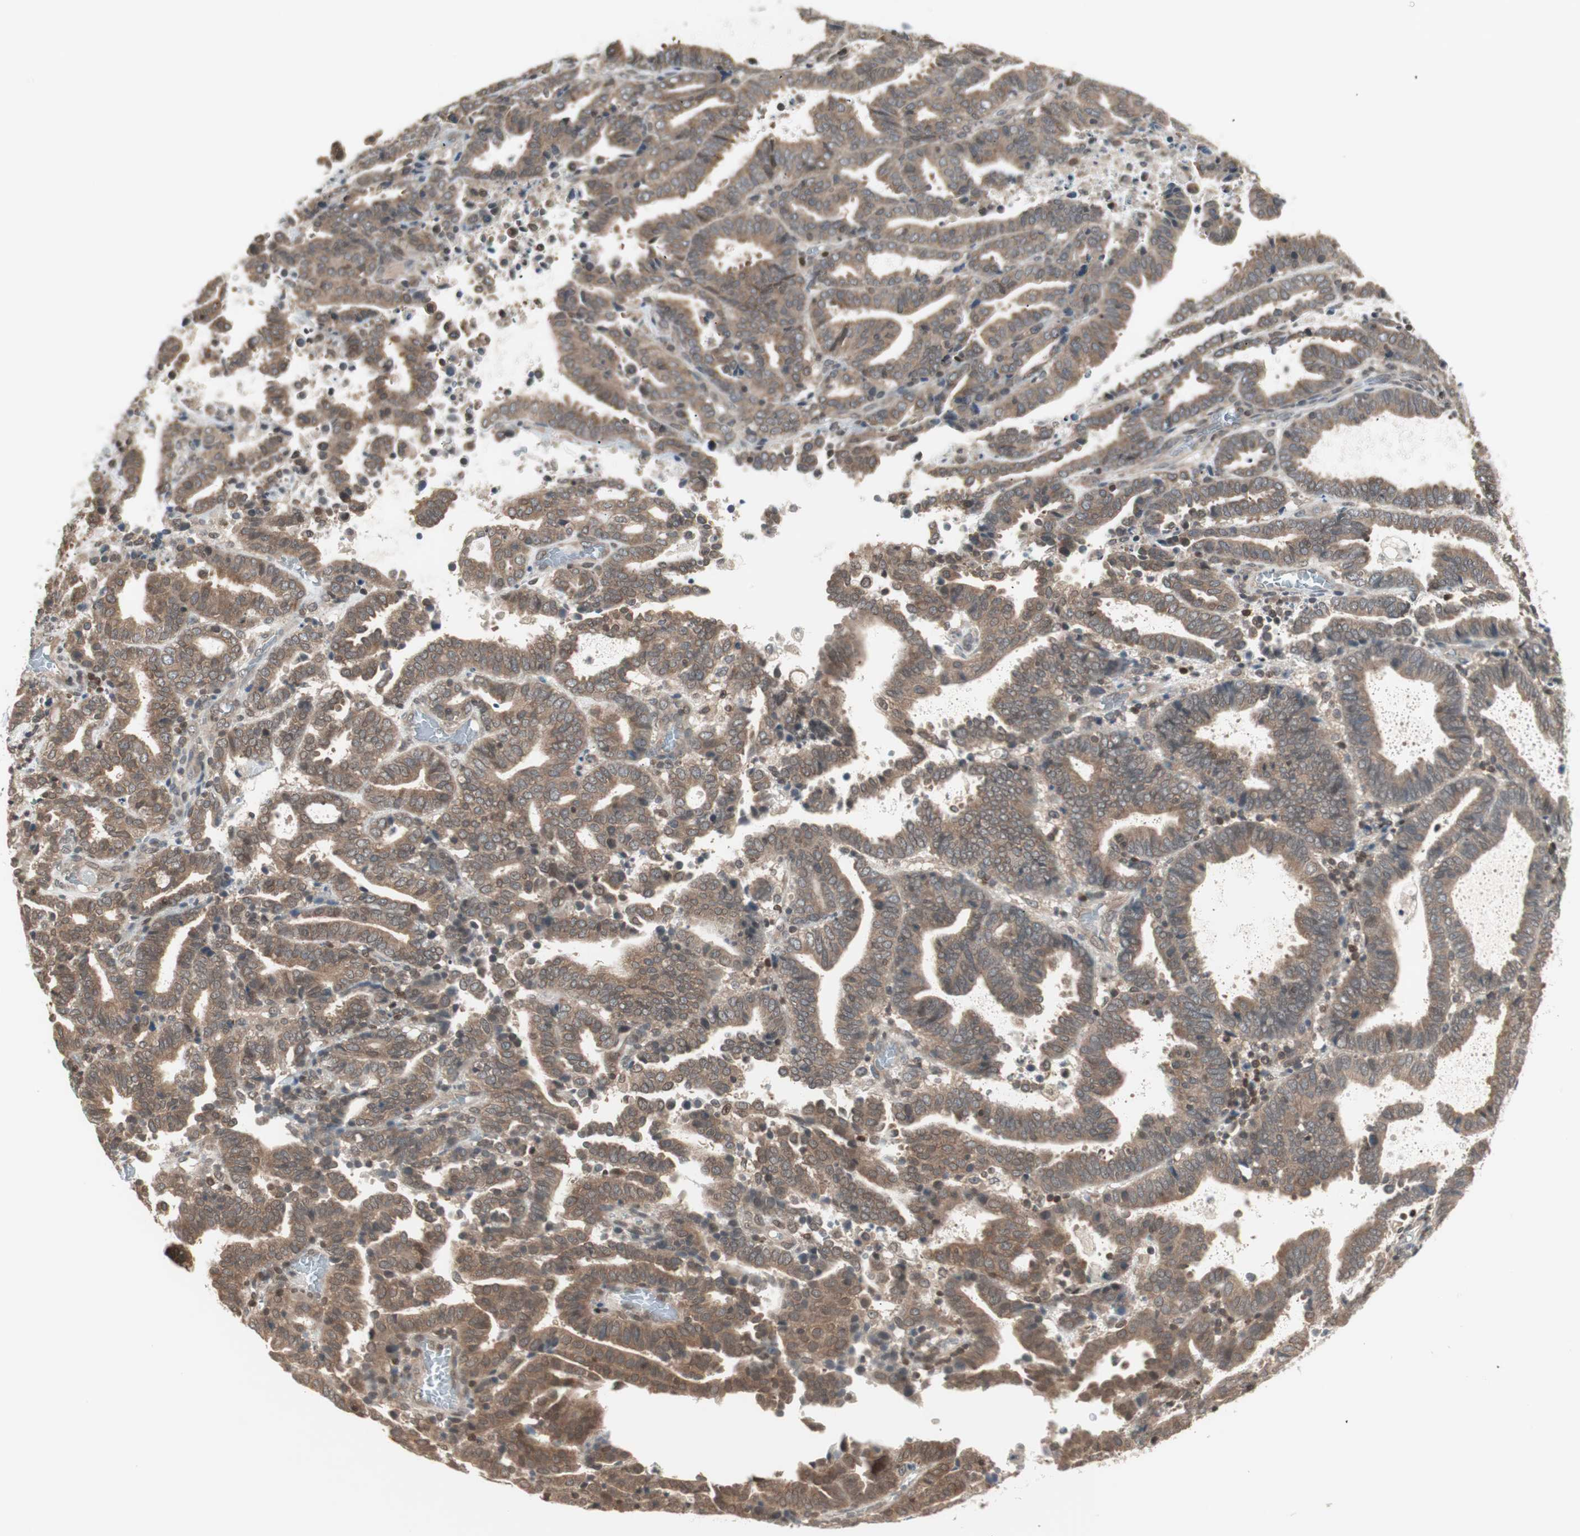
{"staining": {"intensity": "moderate", "quantity": ">75%", "location": "cytoplasmic/membranous"}, "tissue": "endometrial cancer", "cell_type": "Tumor cells", "image_type": "cancer", "snomed": [{"axis": "morphology", "description": "Adenocarcinoma, NOS"}, {"axis": "topography", "description": "Uterus"}], "caption": "This micrograph displays immunohistochemistry (IHC) staining of human endometrial cancer, with medium moderate cytoplasmic/membranous expression in approximately >75% of tumor cells.", "gene": "UBE2I", "patient": {"sex": "female", "age": 83}}